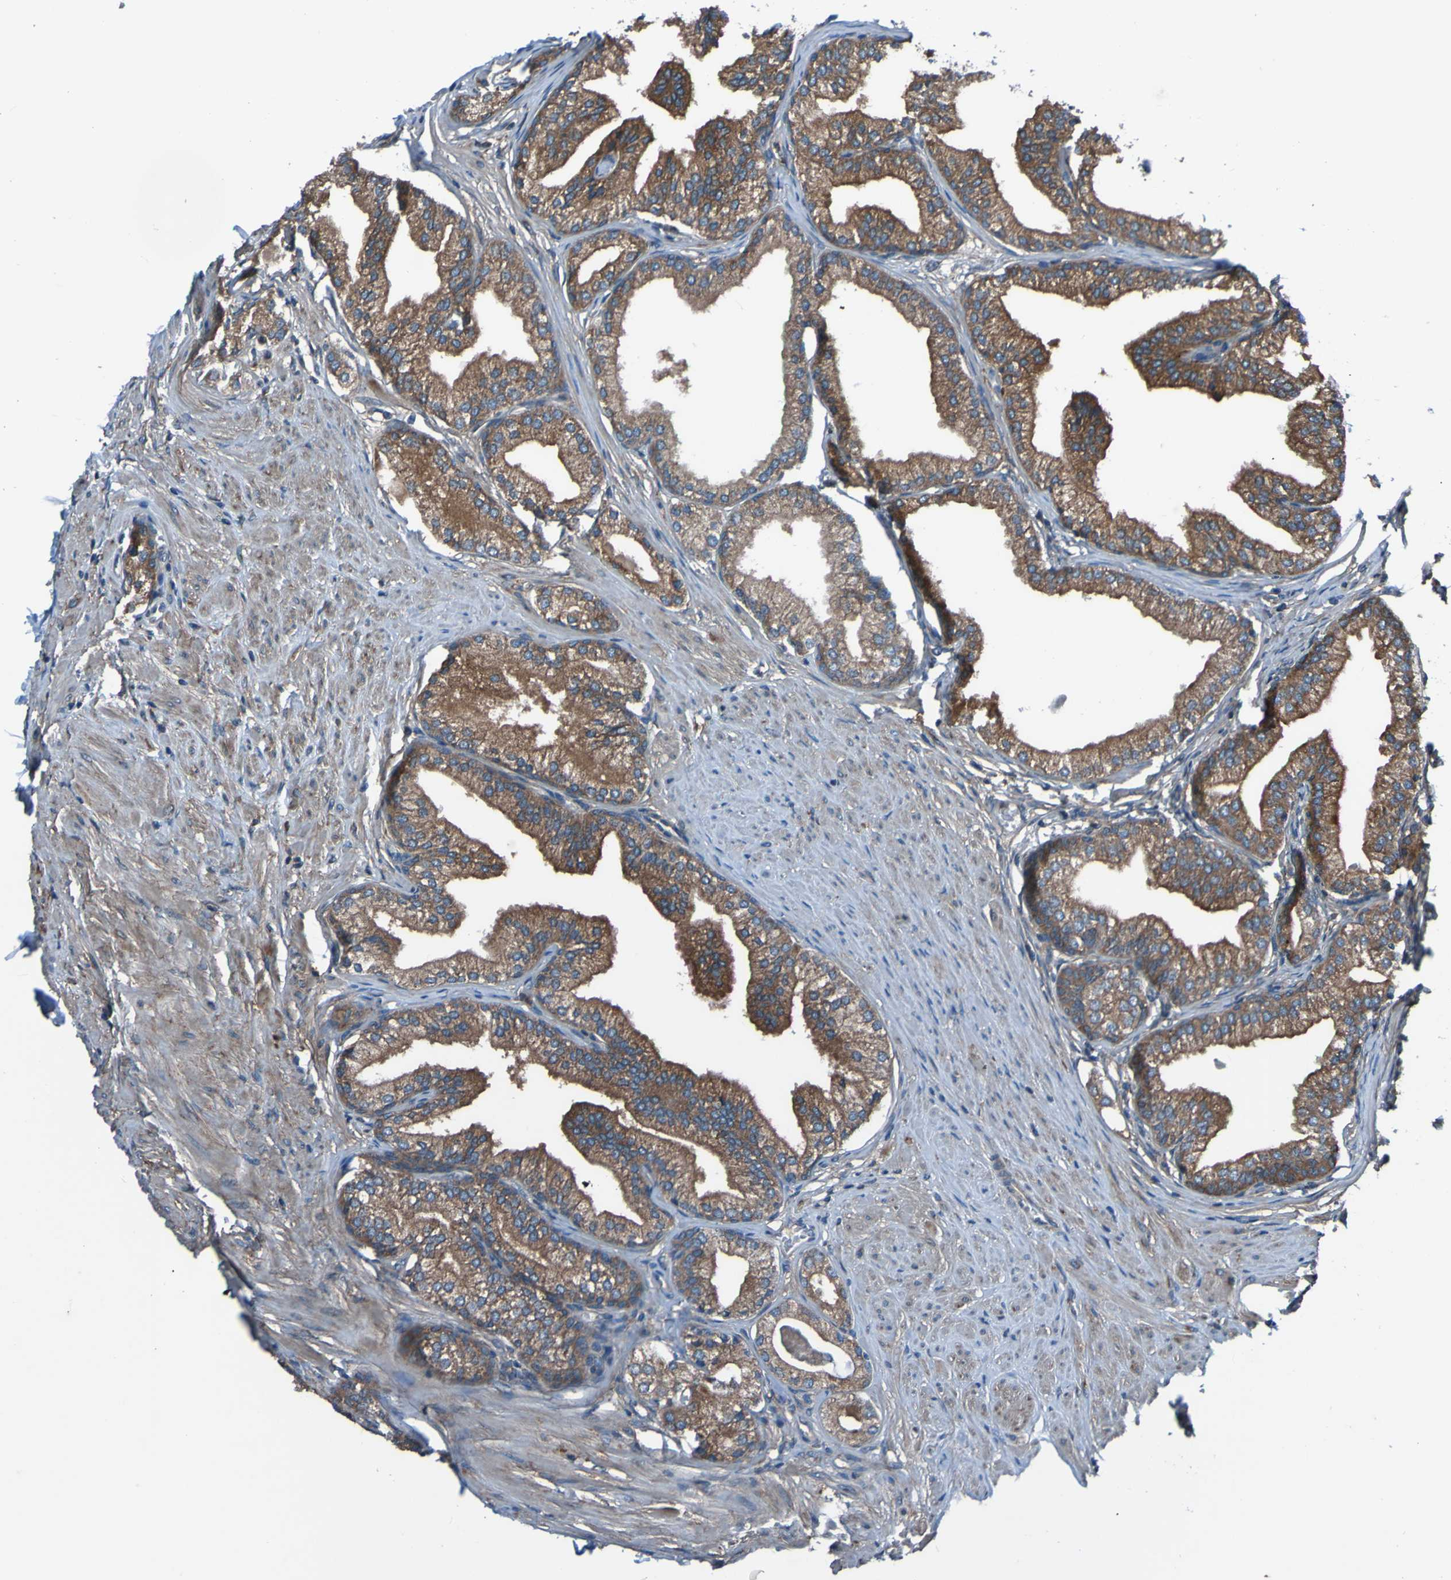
{"staining": {"intensity": "moderate", "quantity": ">75%", "location": "cytoplasmic/membranous"}, "tissue": "prostate", "cell_type": "Glandular cells", "image_type": "normal", "snomed": [{"axis": "morphology", "description": "Normal tissue, NOS"}, {"axis": "morphology", "description": "Urothelial carcinoma, Low grade"}, {"axis": "topography", "description": "Urinary bladder"}, {"axis": "topography", "description": "Prostate"}], "caption": "Immunohistochemical staining of unremarkable human prostate displays medium levels of moderate cytoplasmic/membranous positivity in about >75% of glandular cells. (IHC, brightfield microscopy, high magnification).", "gene": "RAB5B", "patient": {"sex": "male", "age": 60}}